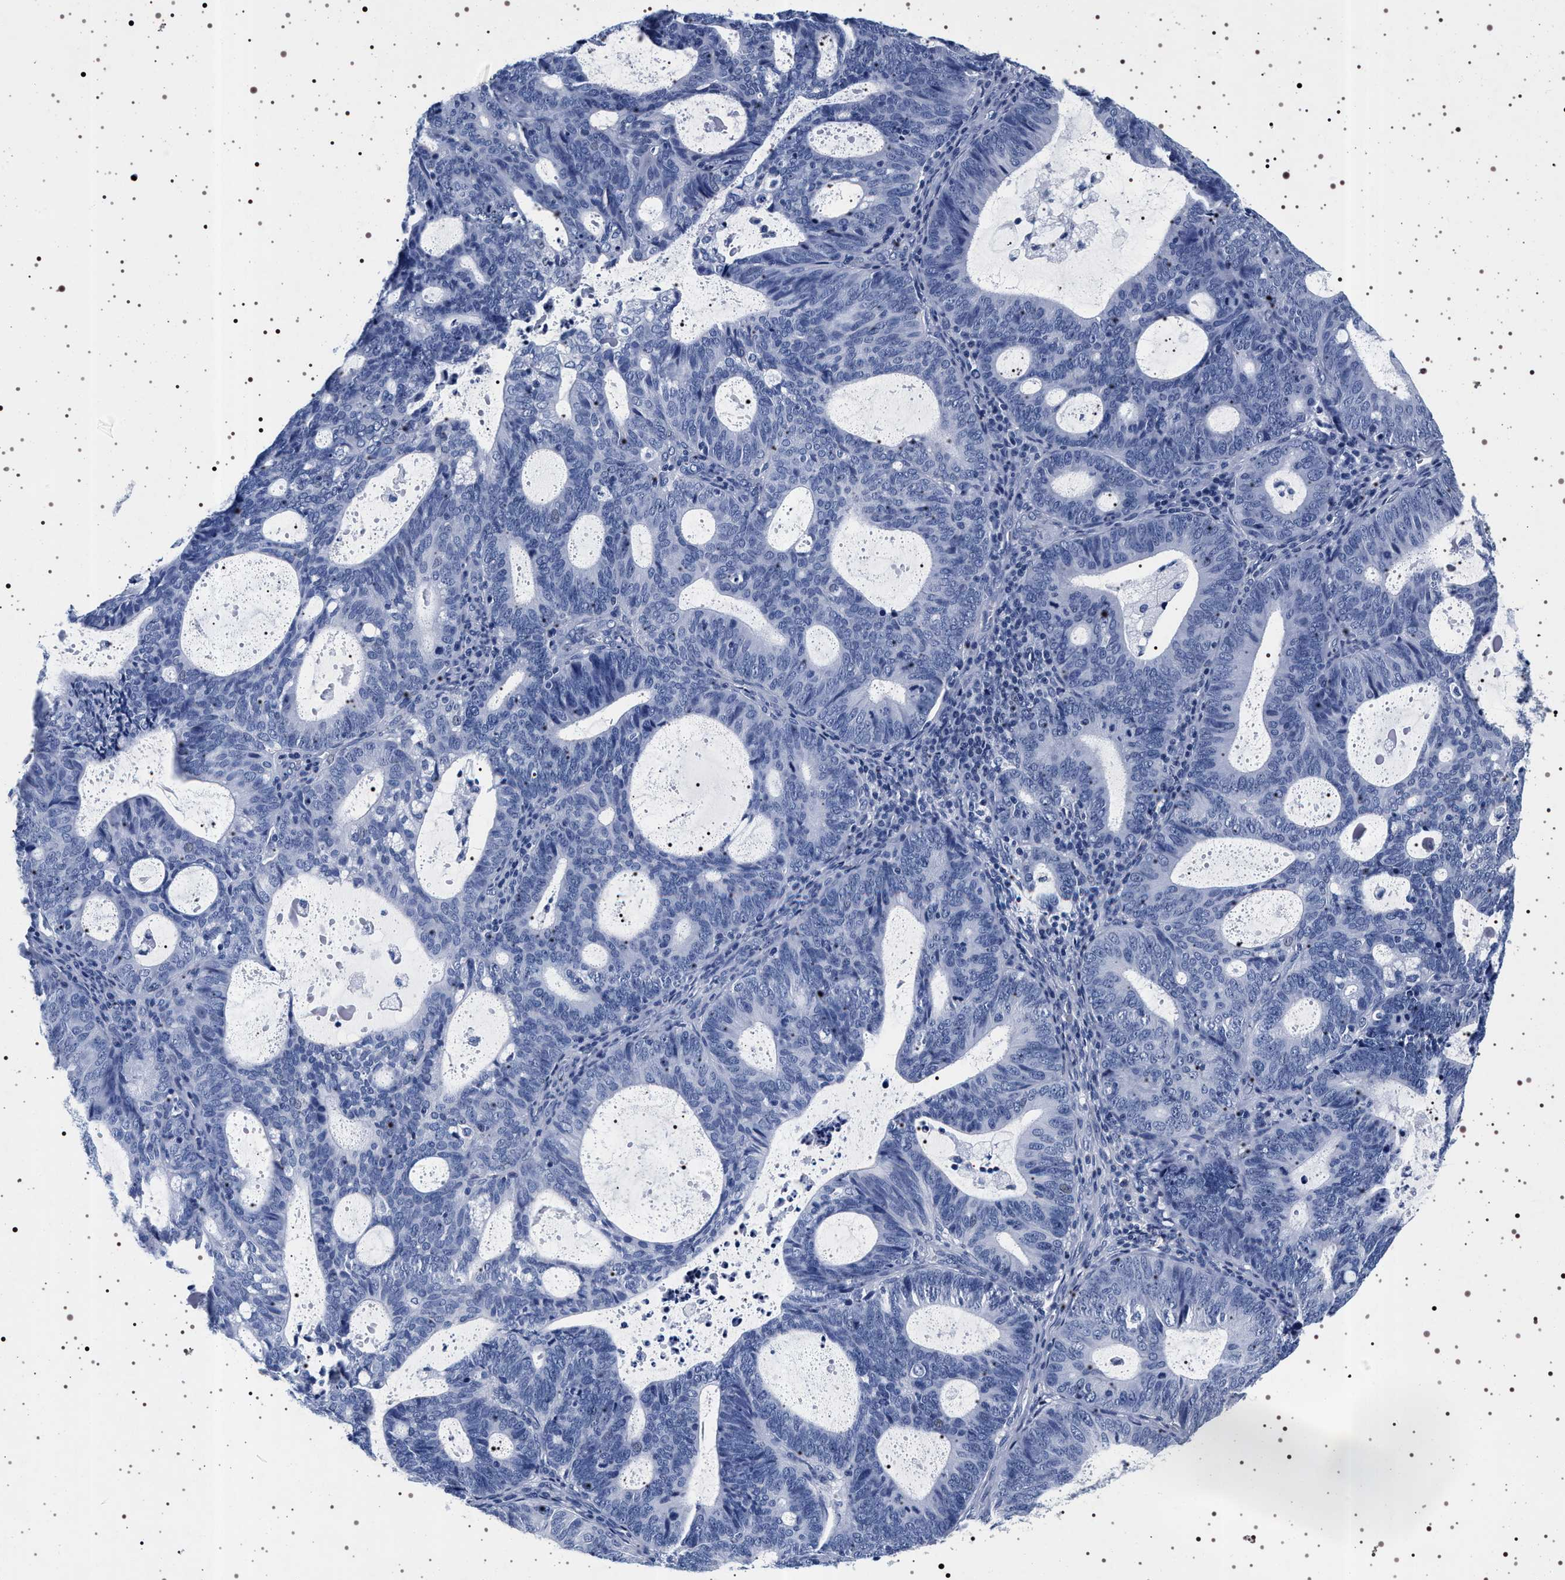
{"staining": {"intensity": "negative", "quantity": "none", "location": "none"}, "tissue": "endometrial cancer", "cell_type": "Tumor cells", "image_type": "cancer", "snomed": [{"axis": "morphology", "description": "Adenocarcinoma, NOS"}, {"axis": "topography", "description": "Uterus"}], "caption": "Tumor cells are negative for brown protein staining in endometrial adenocarcinoma. (Brightfield microscopy of DAB (3,3'-diaminobenzidine) immunohistochemistry (IHC) at high magnification).", "gene": "SYN1", "patient": {"sex": "female", "age": 83}}